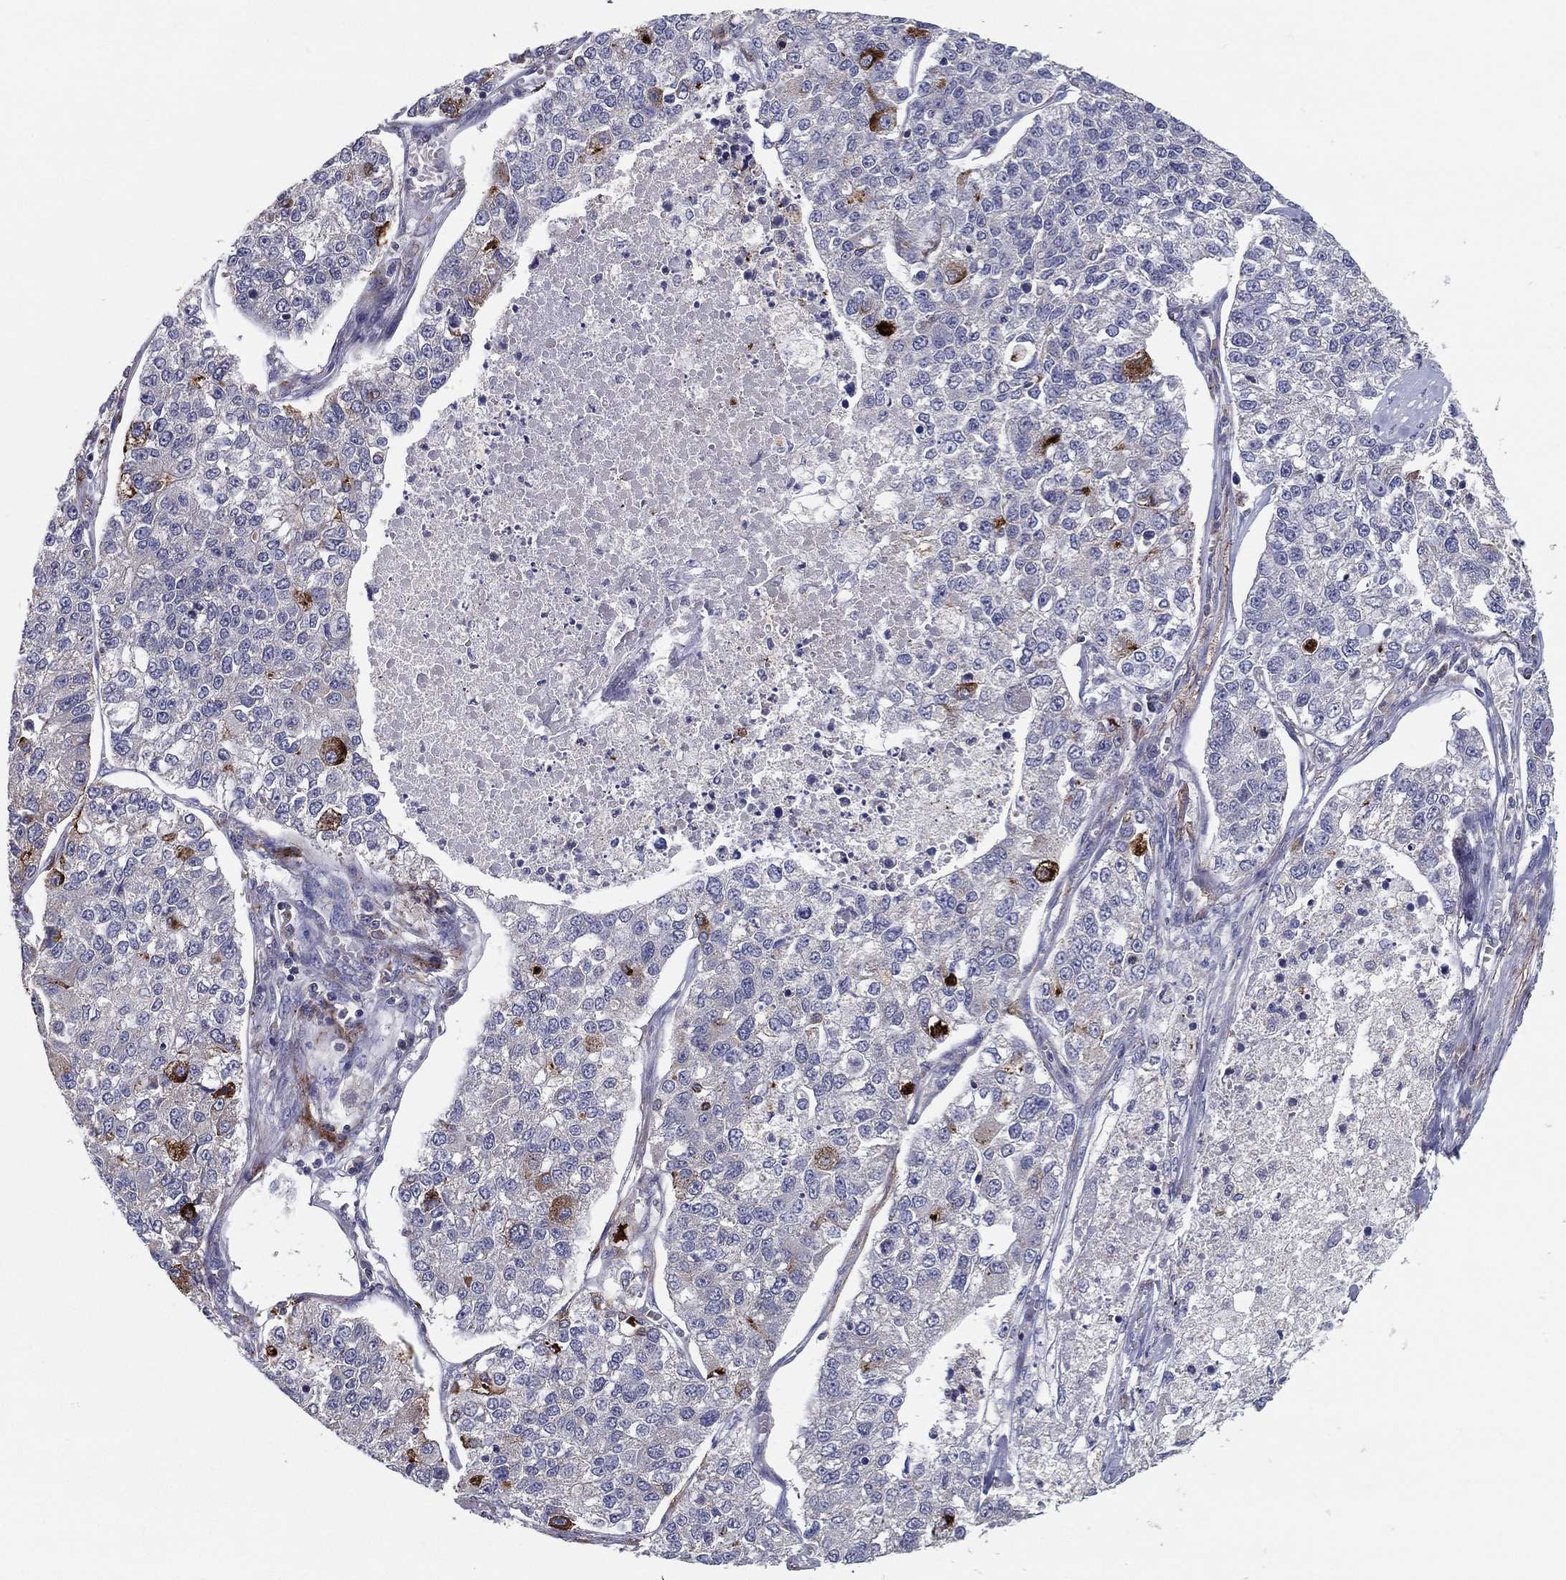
{"staining": {"intensity": "moderate", "quantity": "<25%", "location": "cytoplasmic/membranous"}, "tissue": "lung cancer", "cell_type": "Tumor cells", "image_type": "cancer", "snomed": [{"axis": "morphology", "description": "Adenocarcinoma, NOS"}, {"axis": "topography", "description": "Lung"}], "caption": "Adenocarcinoma (lung) stained with DAB (3,3'-diaminobenzidine) immunohistochemistry exhibits low levels of moderate cytoplasmic/membranous staining in about <25% of tumor cells.", "gene": "PCSK1", "patient": {"sex": "male", "age": 49}}